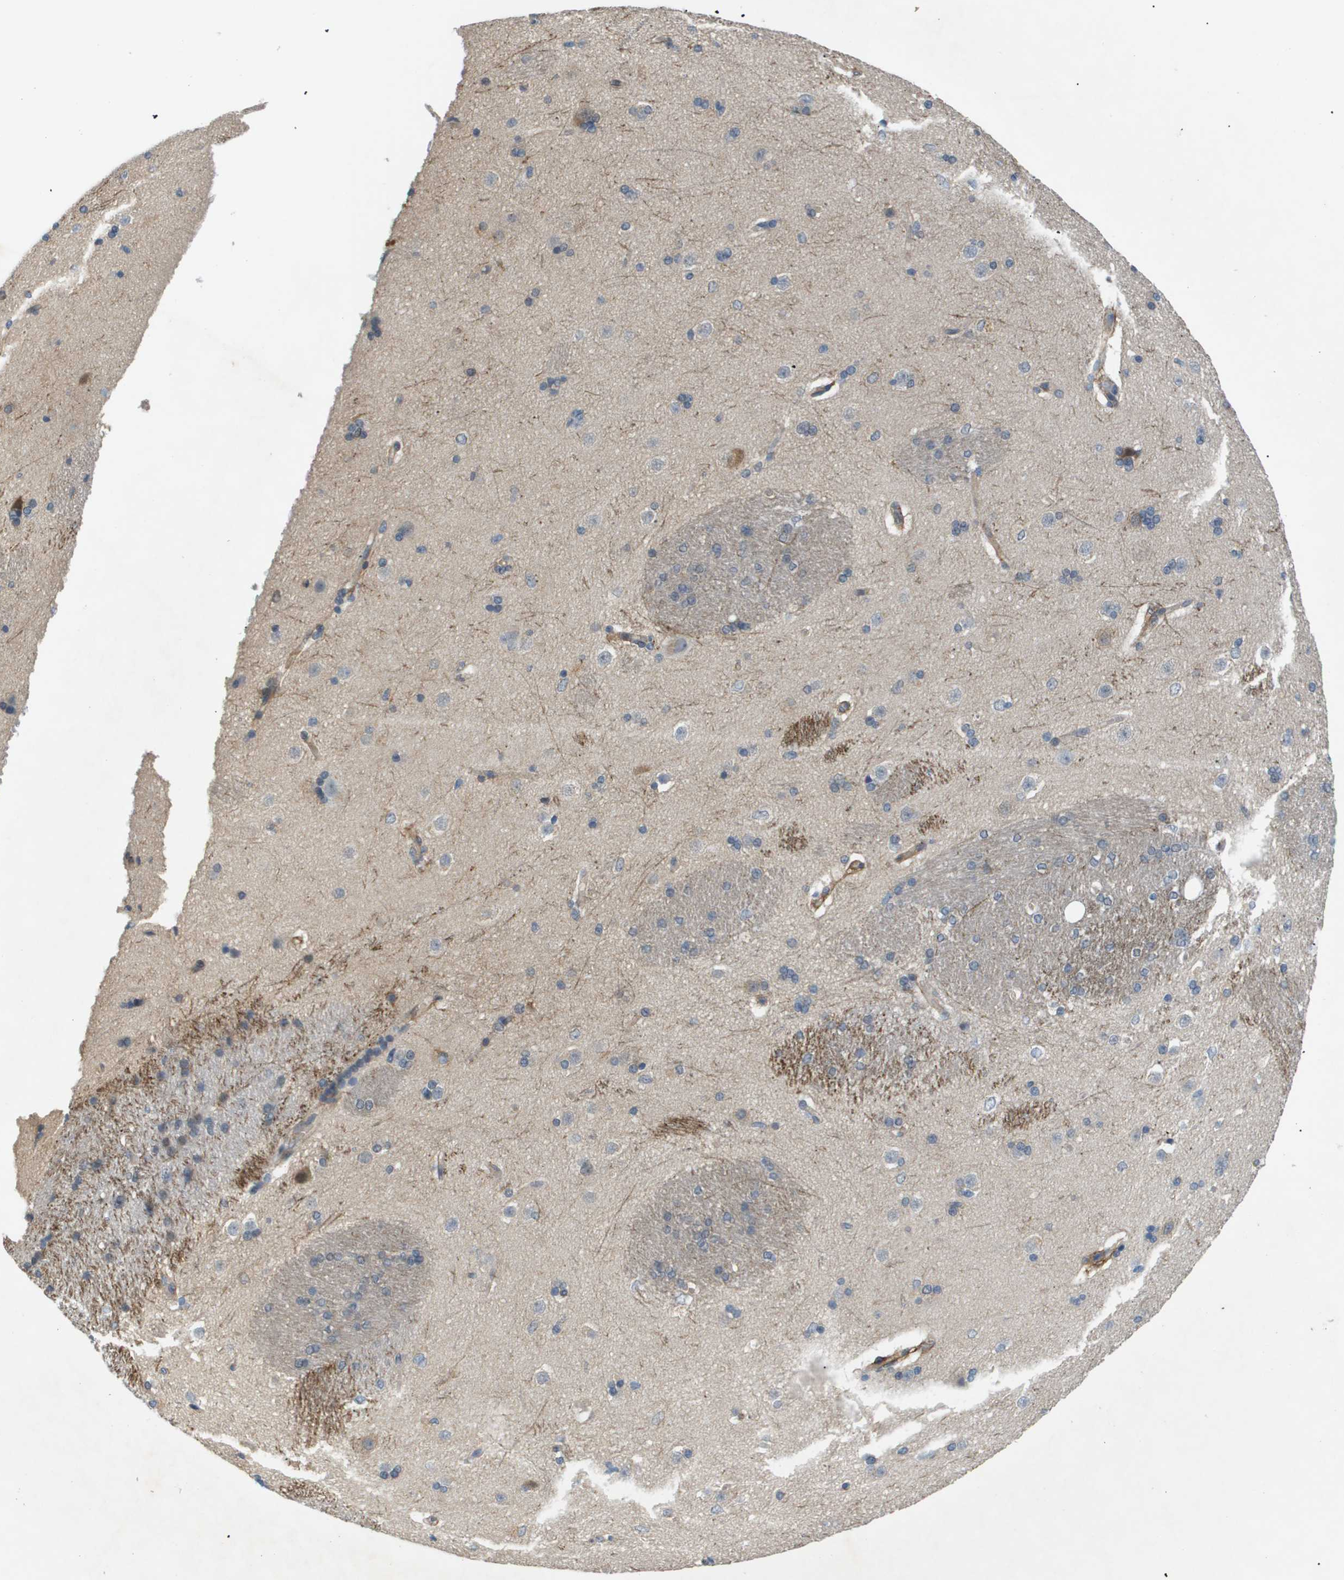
{"staining": {"intensity": "moderate", "quantity": "<25%", "location": "cytoplasmic/membranous"}, "tissue": "caudate", "cell_type": "Glial cells", "image_type": "normal", "snomed": [{"axis": "morphology", "description": "Normal tissue, NOS"}, {"axis": "topography", "description": "Lateral ventricle wall"}], "caption": "Moderate cytoplasmic/membranous staining is seen in approximately <25% of glial cells in benign caudate. The staining is performed using DAB (3,3'-diaminobenzidine) brown chromogen to label protein expression. The nuclei are counter-stained blue using hematoxylin.", "gene": "OTUD5", "patient": {"sex": "female", "age": 19}}